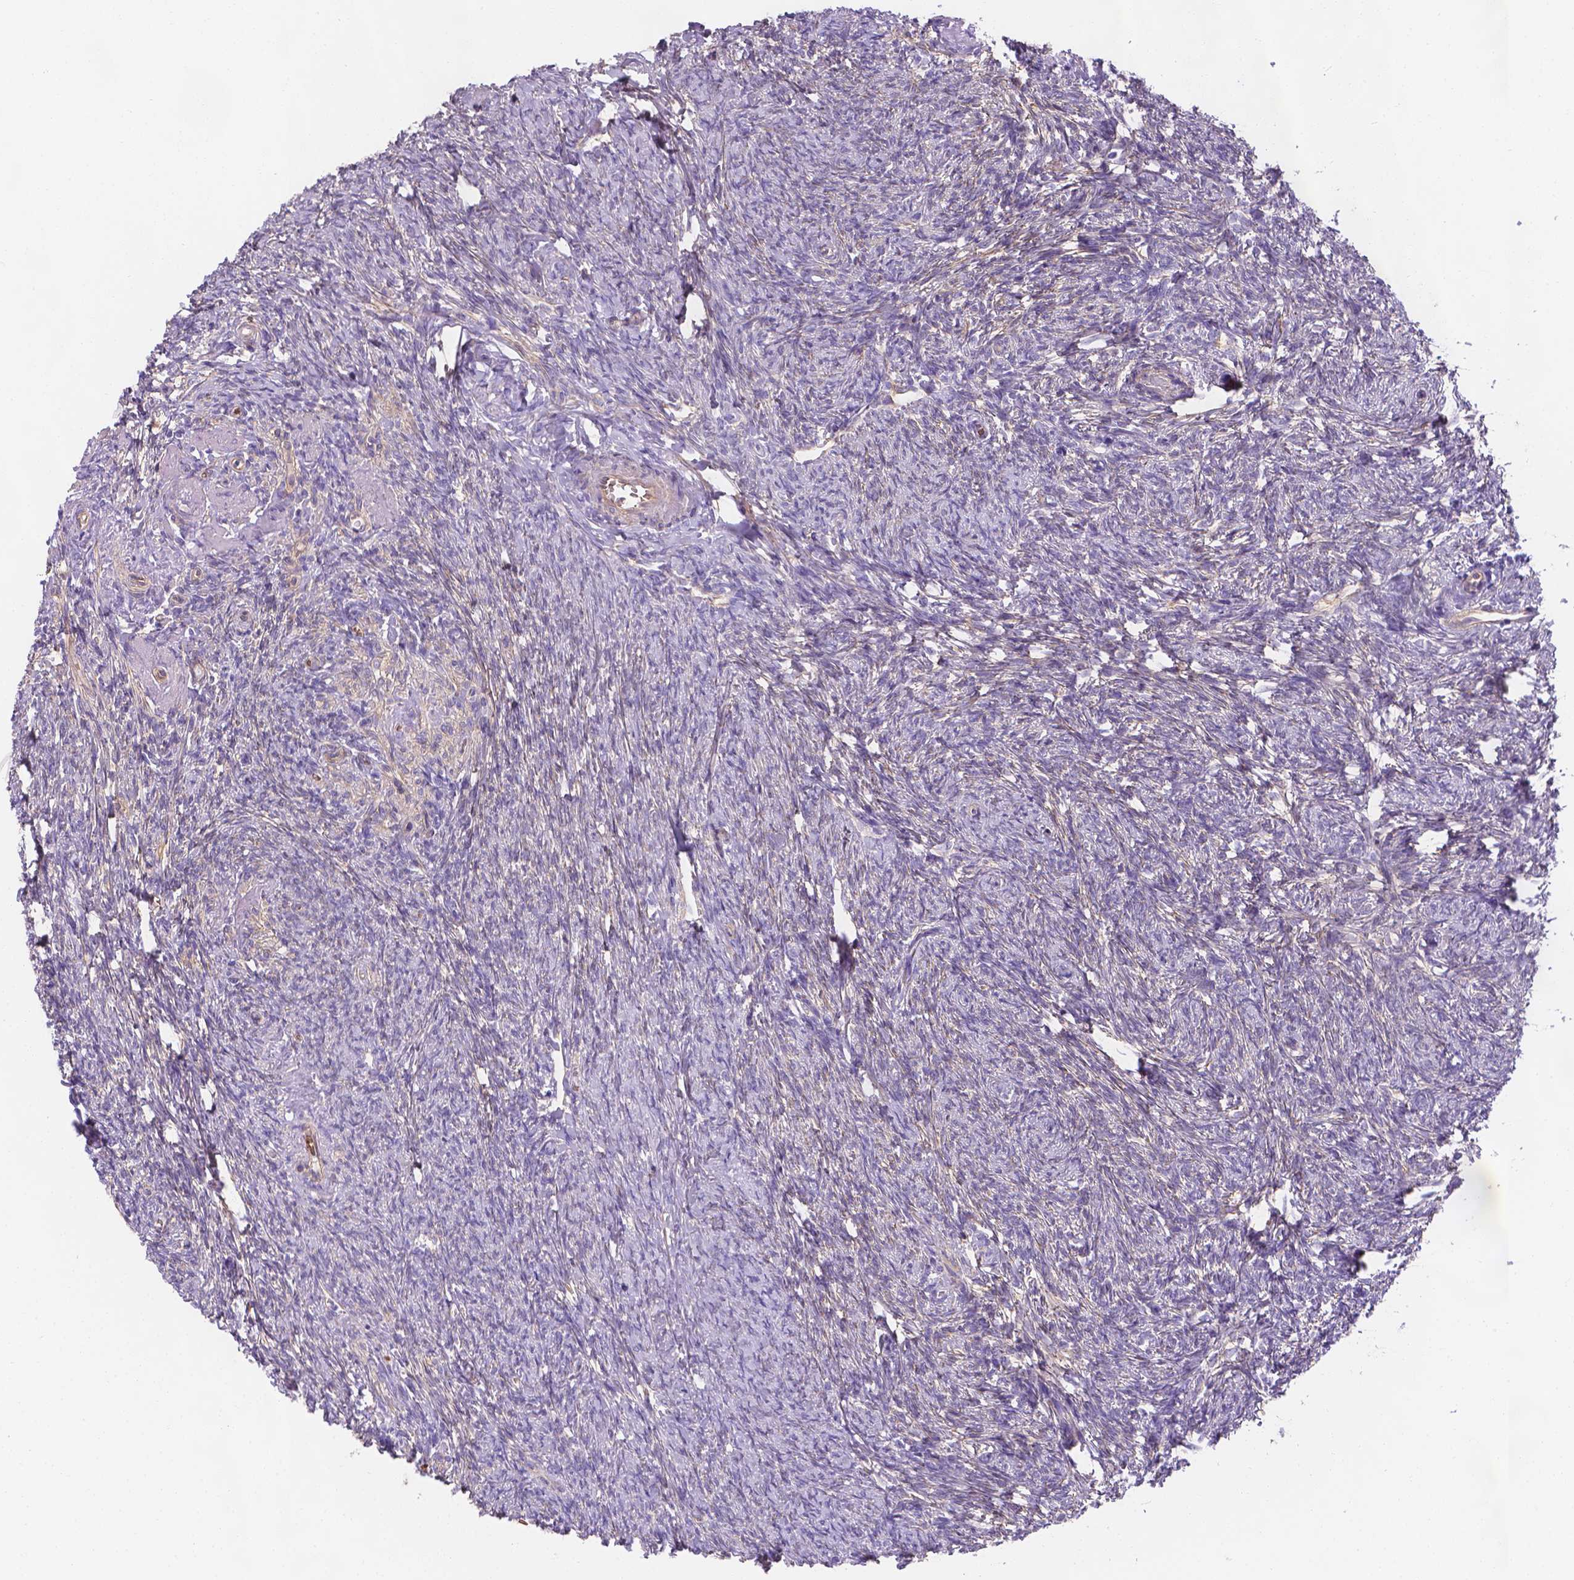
{"staining": {"intensity": "negative", "quantity": "none", "location": "none"}, "tissue": "ovary", "cell_type": "Ovarian stroma cells", "image_type": "normal", "snomed": [{"axis": "morphology", "description": "Normal tissue, NOS"}, {"axis": "topography", "description": "Ovary"}], "caption": "Immunohistochemical staining of unremarkable human ovary demonstrates no significant positivity in ovarian stroma cells.", "gene": "SLC40A1", "patient": {"sex": "female", "age": 72}}